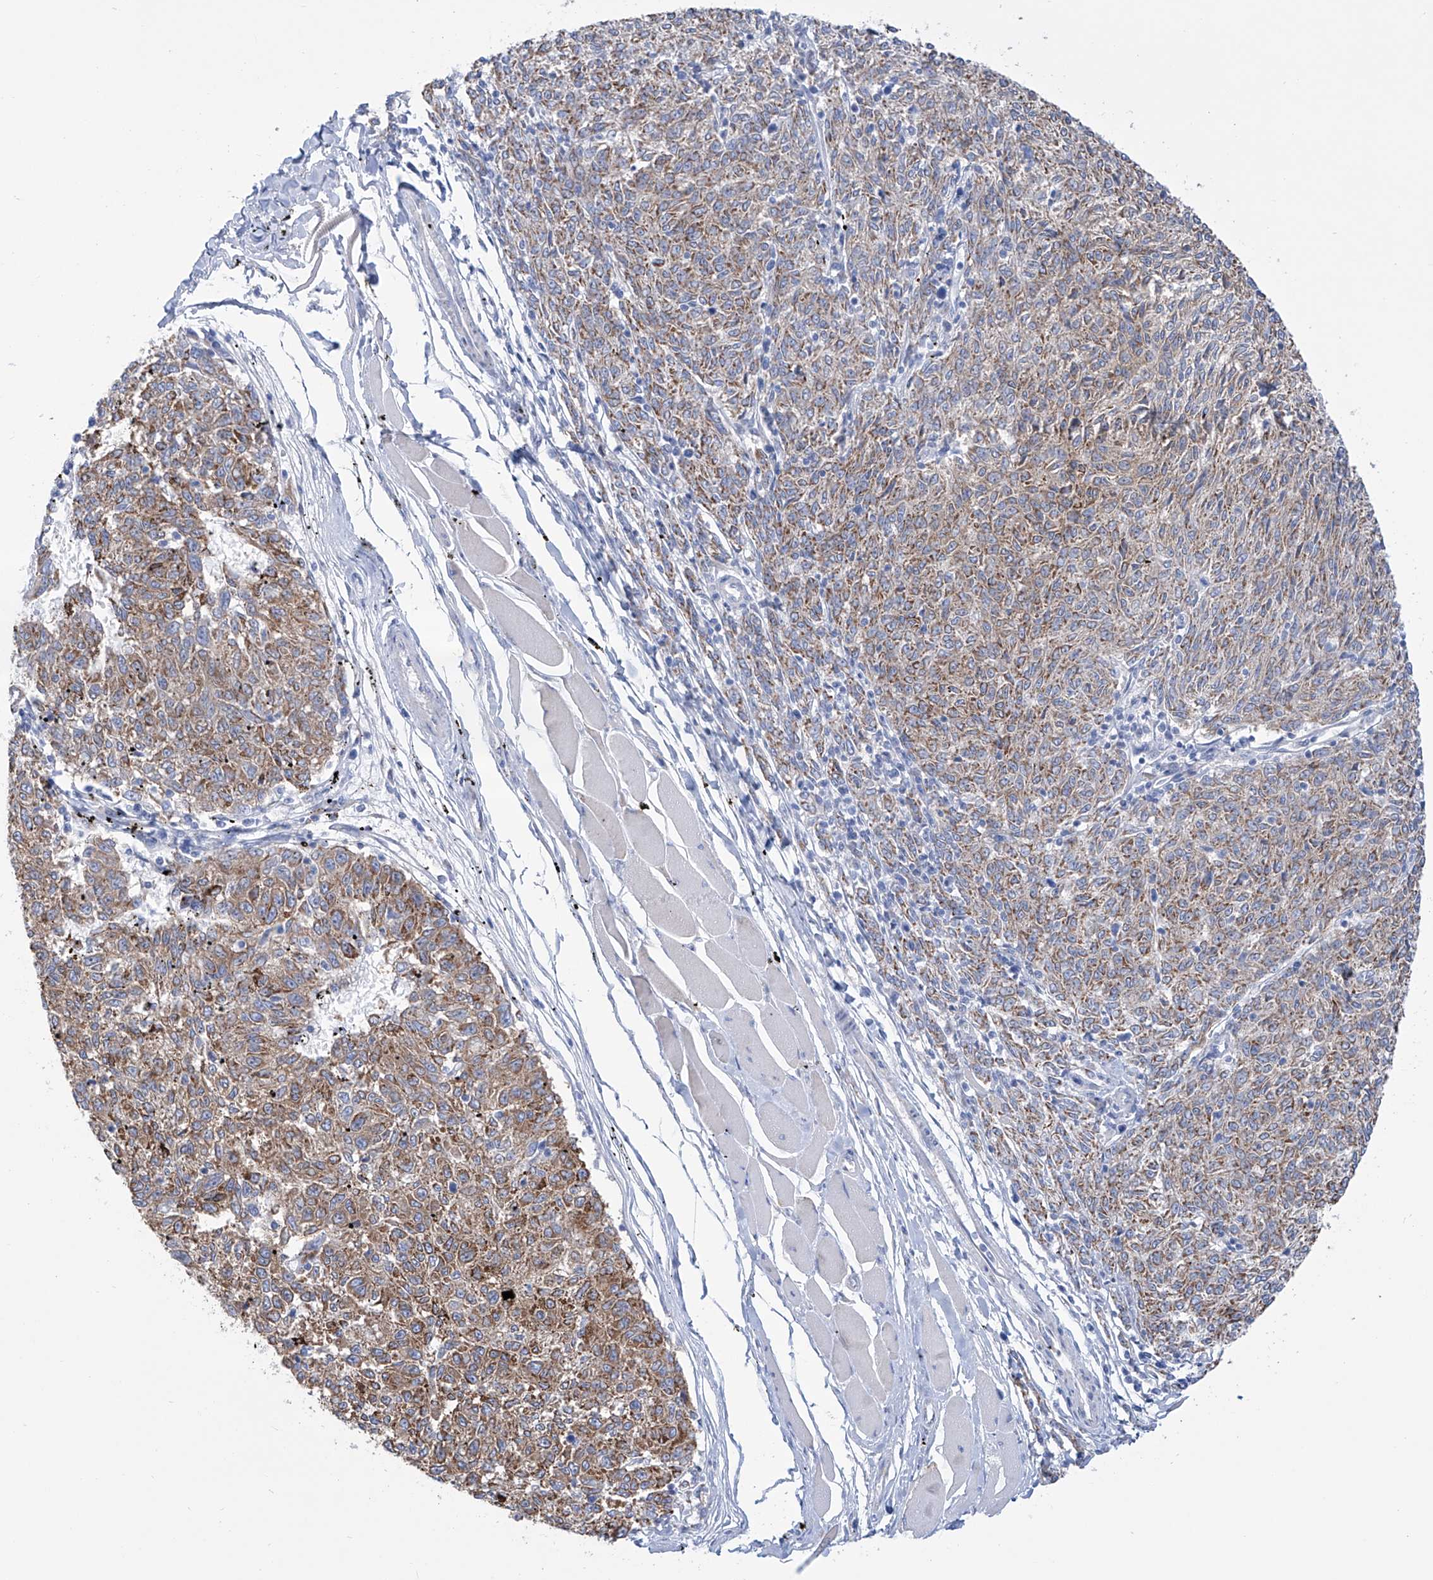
{"staining": {"intensity": "moderate", "quantity": ">75%", "location": "cytoplasmic/membranous"}, "tissue": "melanoma", "cell_type": "Tumor cells", "image_type": "cancer", "snomed": [{"axis": "morphology", "description": "Malignant melanoma, NOS"}, {"axis": "topography", "description": "Skin"}], "caption": "An immunohistochemistry (IHC) micrograph of neoplastic tissue is shown. Protein staining in brown highlights moderate cytoplasmic/membranous positivity in melanoma within tumor cells.", "gene": "ALDH6A1", "patient": {"sex": "female", "age": 72}}